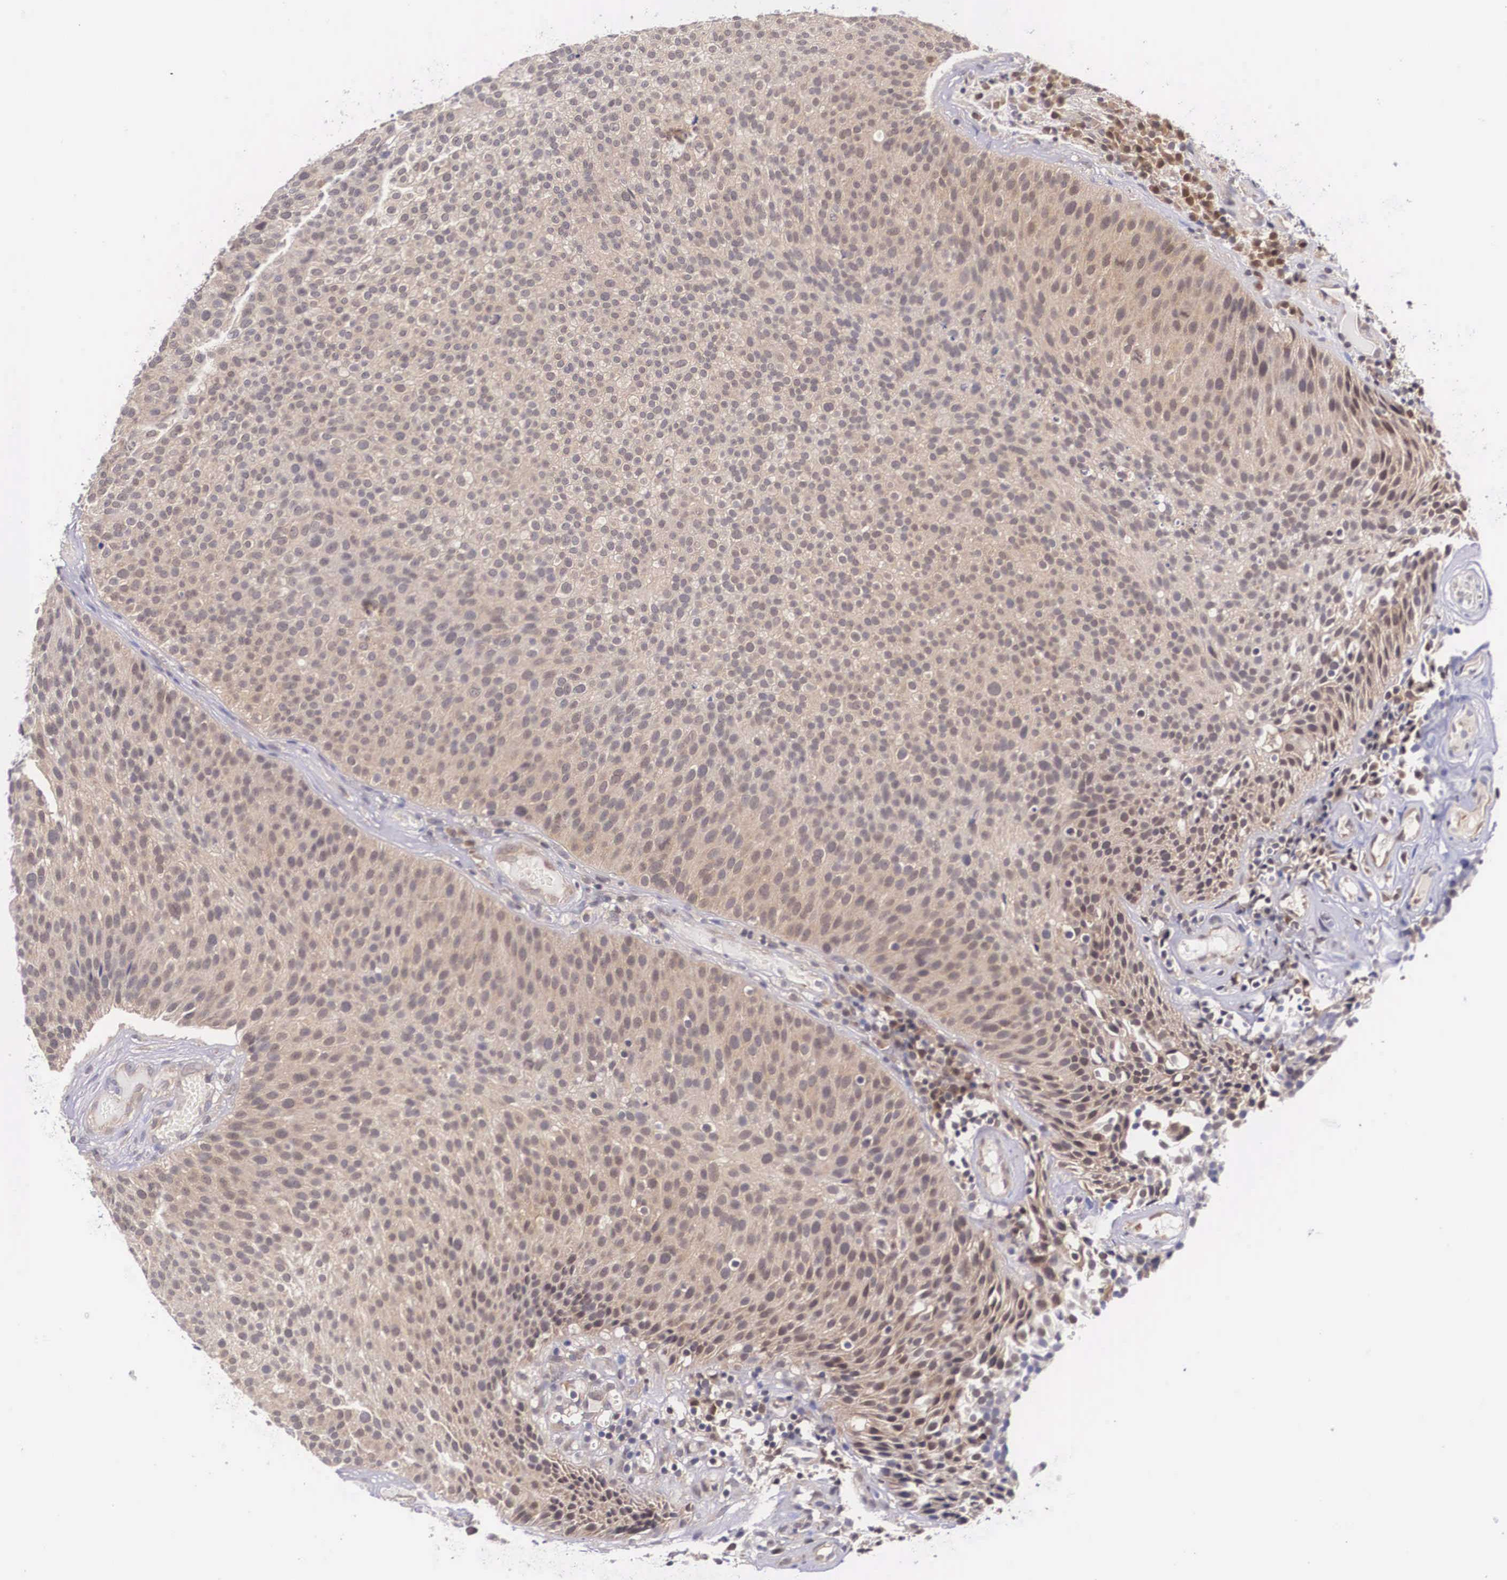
{"staining": {"intensity": "moderate", "quantity": ">75%", "location": "cytoplasmic/membranous"}, "tissue": "urothelial cancer", "cell_type": "Tumor cells", "image_type": "cancer", "snomed": [{"axis": "morphology", "description": "Urothelial carcinoma, Low grade"}, {"axis": "topography", "description": "Urinary bladder"}], "caption": "Immunohistochemical staining of urothelial cancer displays medium levels of moderate cytoplasmic/membranous protein staining in approximately >75% of tumor cells.", "gene": "IGBP1", "patient": {"sex": "male", "age": 85}}